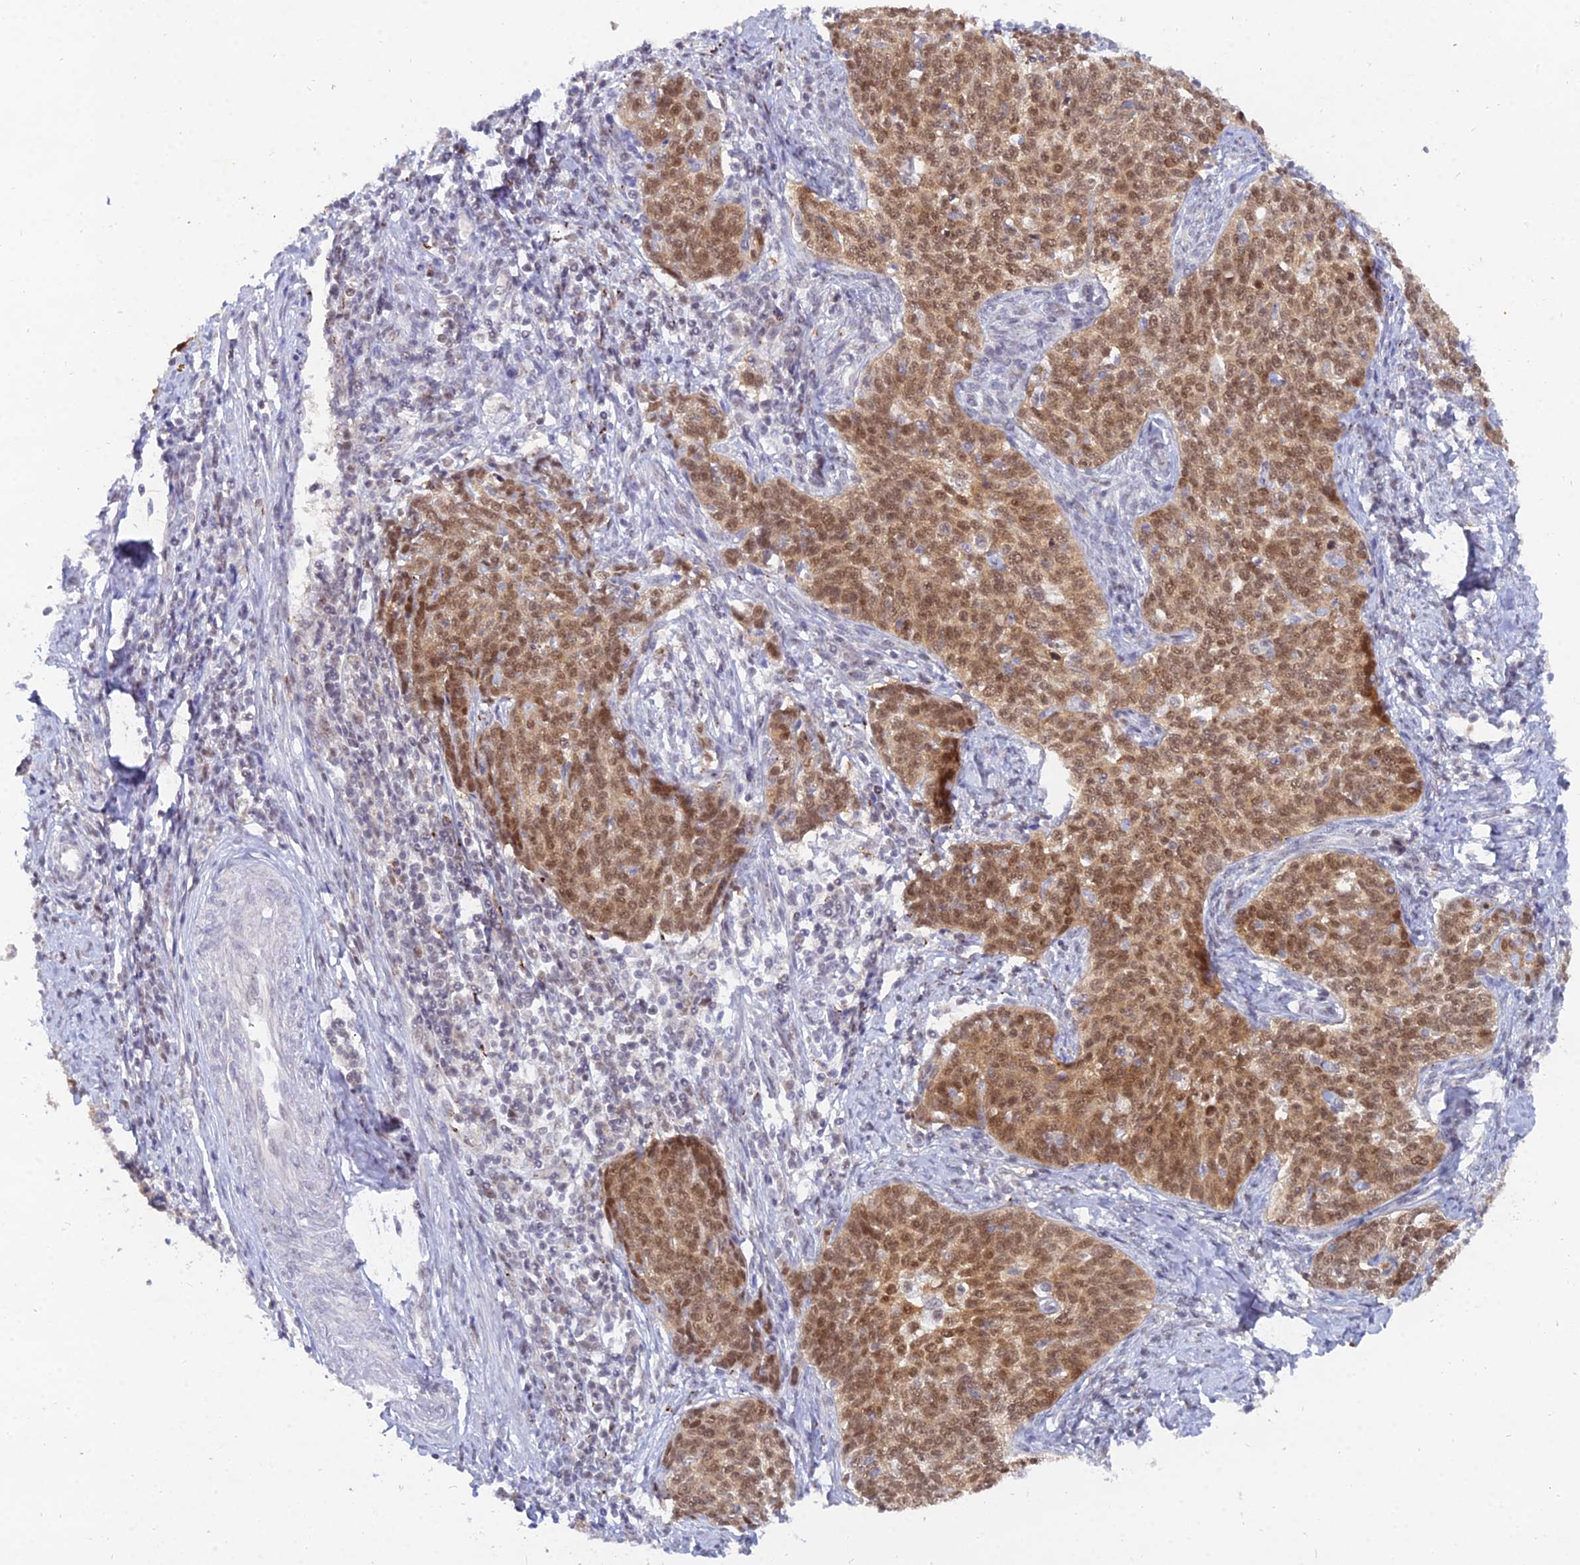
{"staining": {"intensity": "strong", "quantity": ">75%", "location": "cytoplasmic/membranous,nuclear"}, "tissue": "cervical cancer", "cell_type": "Tumor cells", "image_type": "cancer", "snomed": [{"axis": "morphology", "description": "Squamous cell carcinoma, NOS"}, {"axis": "topography", "description": "Cervix"}], "caption": "An immunohistochemistry (IHC) micrograph of neoplastic tissue is shown. Protein staining in brown labels strong cytoplasmic/membranous and nuclear positivity in cervical cancer within tumor cells. (brown staining indicates protein expression, while blue staining denotes nuclei).", "gene": "THOC3", "patient": {"sex": "female", "age": 39}}